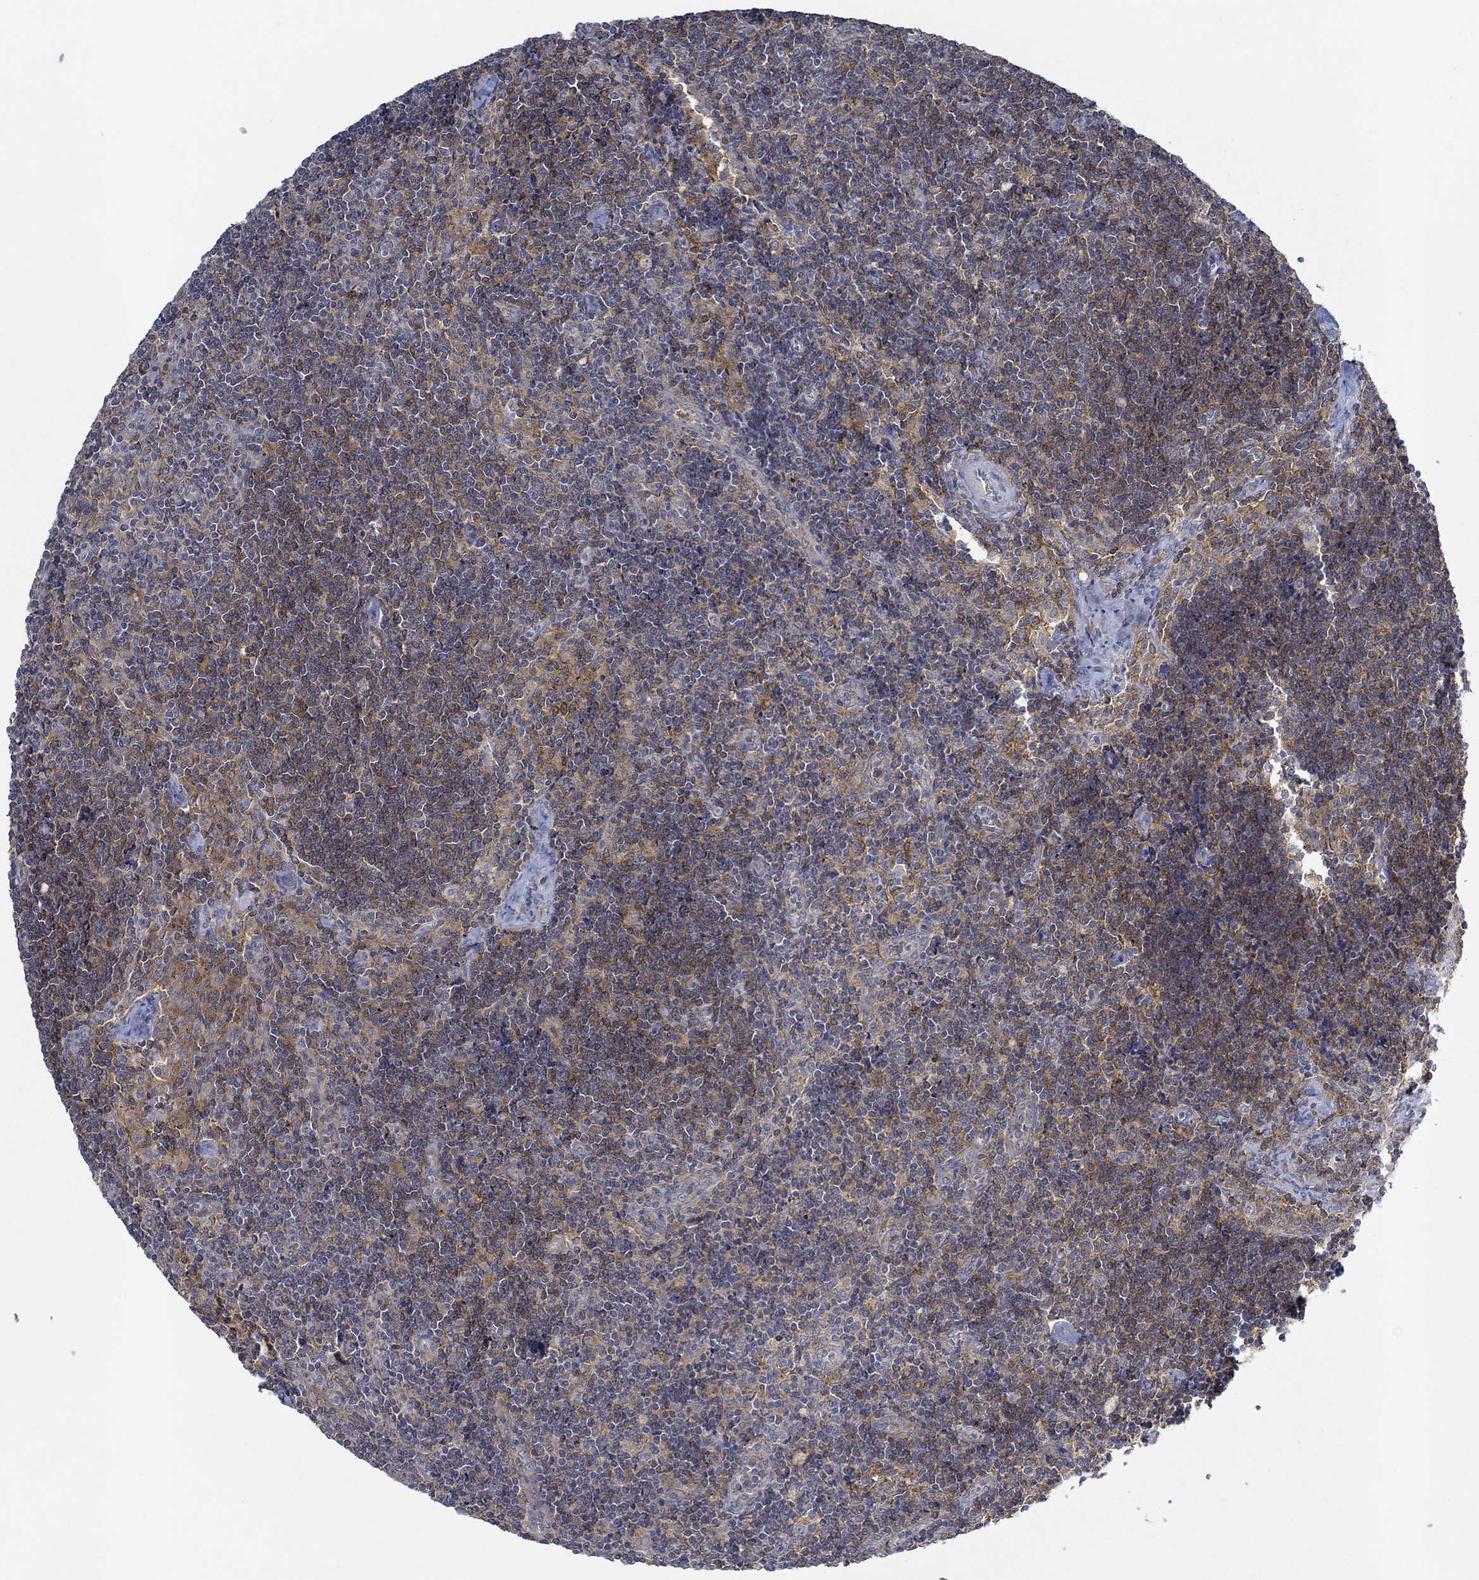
{"staining": {"intensity": "moderate", "quantity": "25%-75%", "location": "cytoplasmic/membranous"}, "tissue": "lymph node", "cell_type": "Non-germinal center cells", "image_type": "normal", "snomed": [{"axis": "morphology", "description": "Normal tissue, NOS"}, {"axis": "topography", "description": "Lymph node"}], "caption": "A brown stain labels moderate cytoplasmic/membranous positivity of a protein in non-germinal center cells of benign human lymph node. (DAB (3,3'-diaminobenzidine) = brown stain, brightfield microscopy at high magnification).", "gene": "MTHFR", "patient": {"sex": "female", "age": 51}}